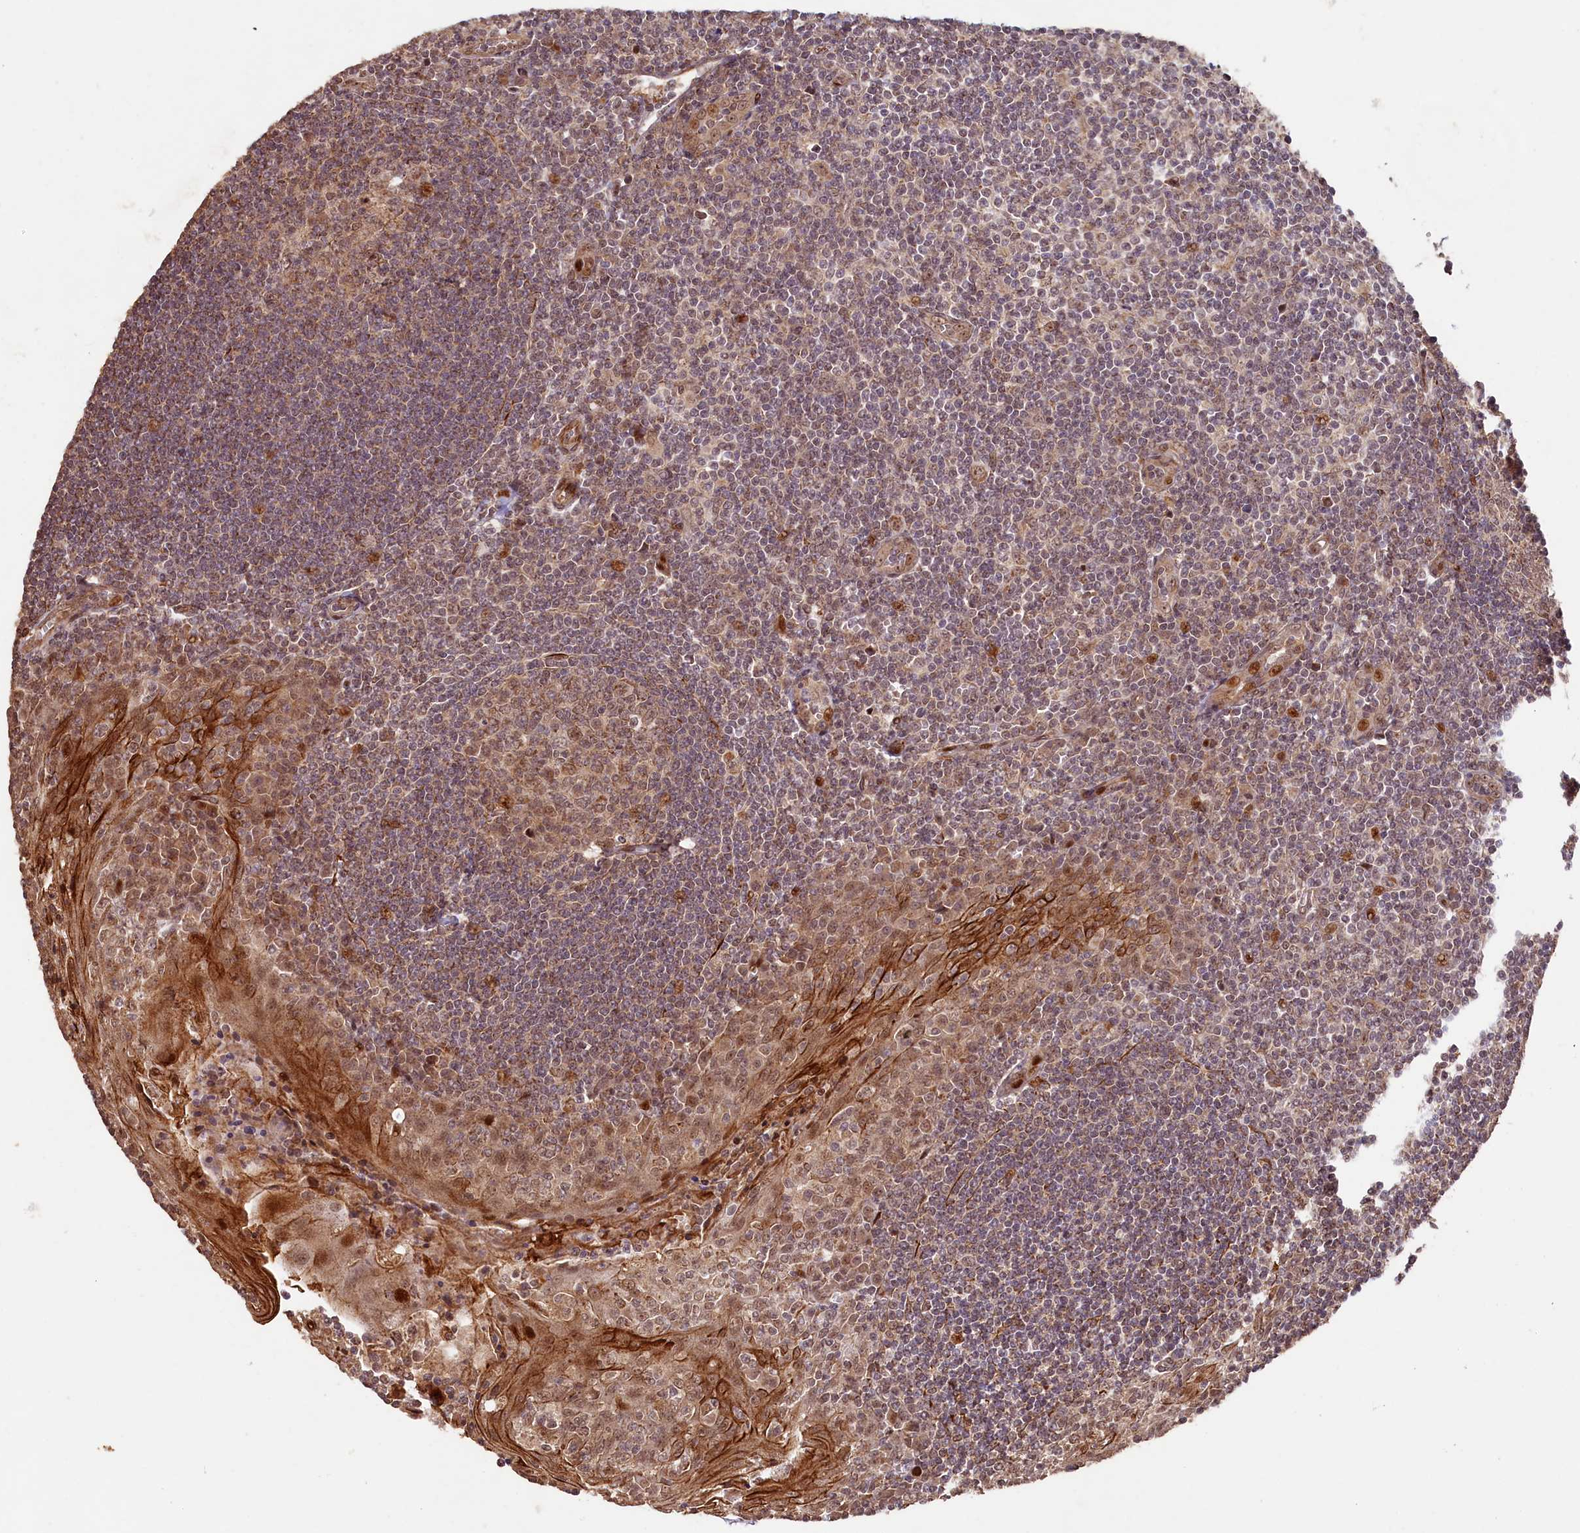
{"staining": {"intensity": "moderate", "quantity": ">75%", "location": "cytoplasmic/membranous,nuclear"}, "tissue": "tonsil", "cell_type": "Germinal center cells", "image_type": "normal", "snomed": [{"axis": "morphology", "description": "Normal tissue, NOS"}, {"axis": "topography", "description": "Tonsil"}], "caption": "Moderate cytoplasmic/membranous,nuclear staining is present in about >75% of germinal center cells in benign tonsil. Ihc stains the protein in brown and the nuclei are stained blue.", "gene": "SHPRH", "patient": {"sex": "male", "age": 27}}